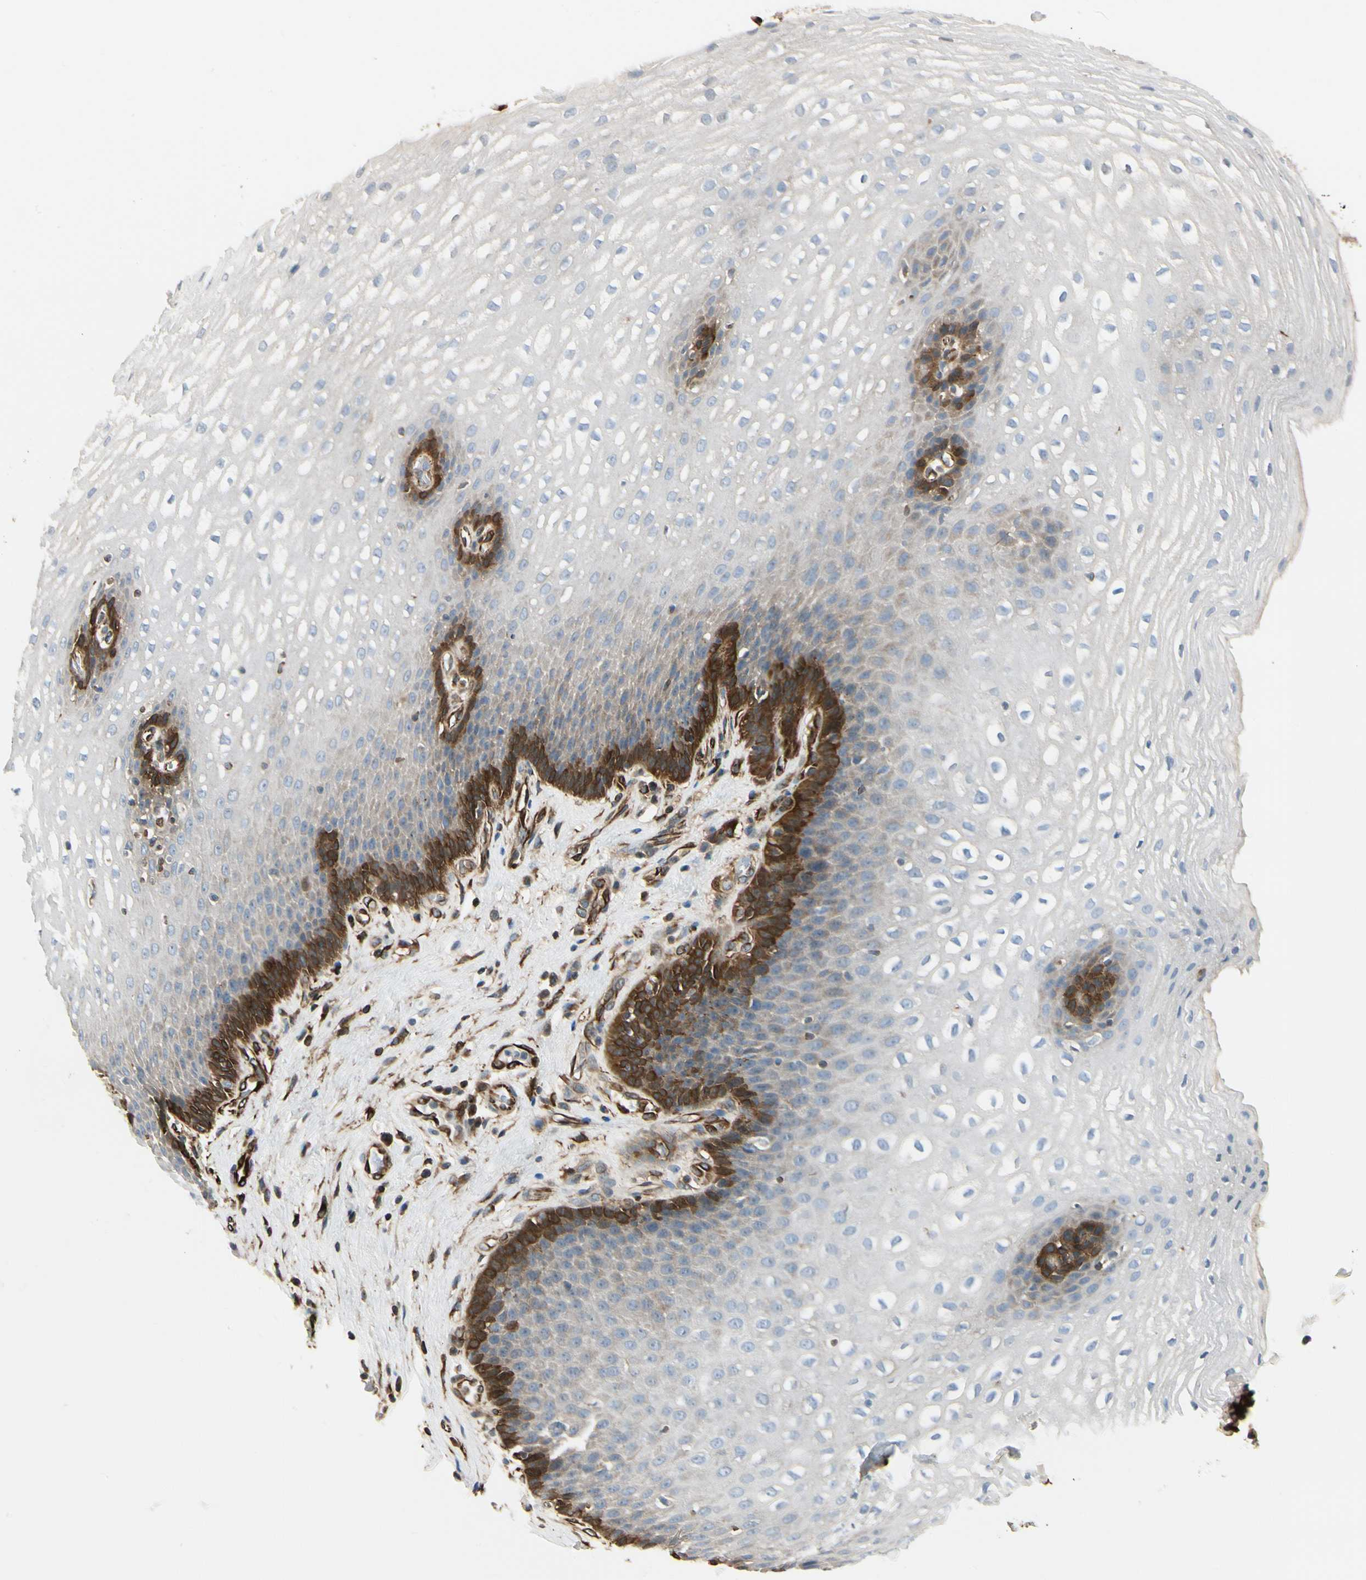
{"staining": {"intensity": "strong", "quantity": "<25%", "location": "cytoplasmic/membranous"}, "tissue": "esophagus", "cell_type": "Squamous epithelial cells", "image_type": "normal", "snomed": [{"axis": "morphology", "description": "Normal tissue, NOS"}, {"axis": "topography", "description": "Esophagus"}], "caption": "IHC (DAB (3,3'-diaminobenzidine)) staining of unremarkable human esophagus exhibits strong cytoplasmic/membranous protein positivity in about <25% of squamous epithelial cells.", "gene": "FTH1", "patient": {"sex": "male", "age": 48}}